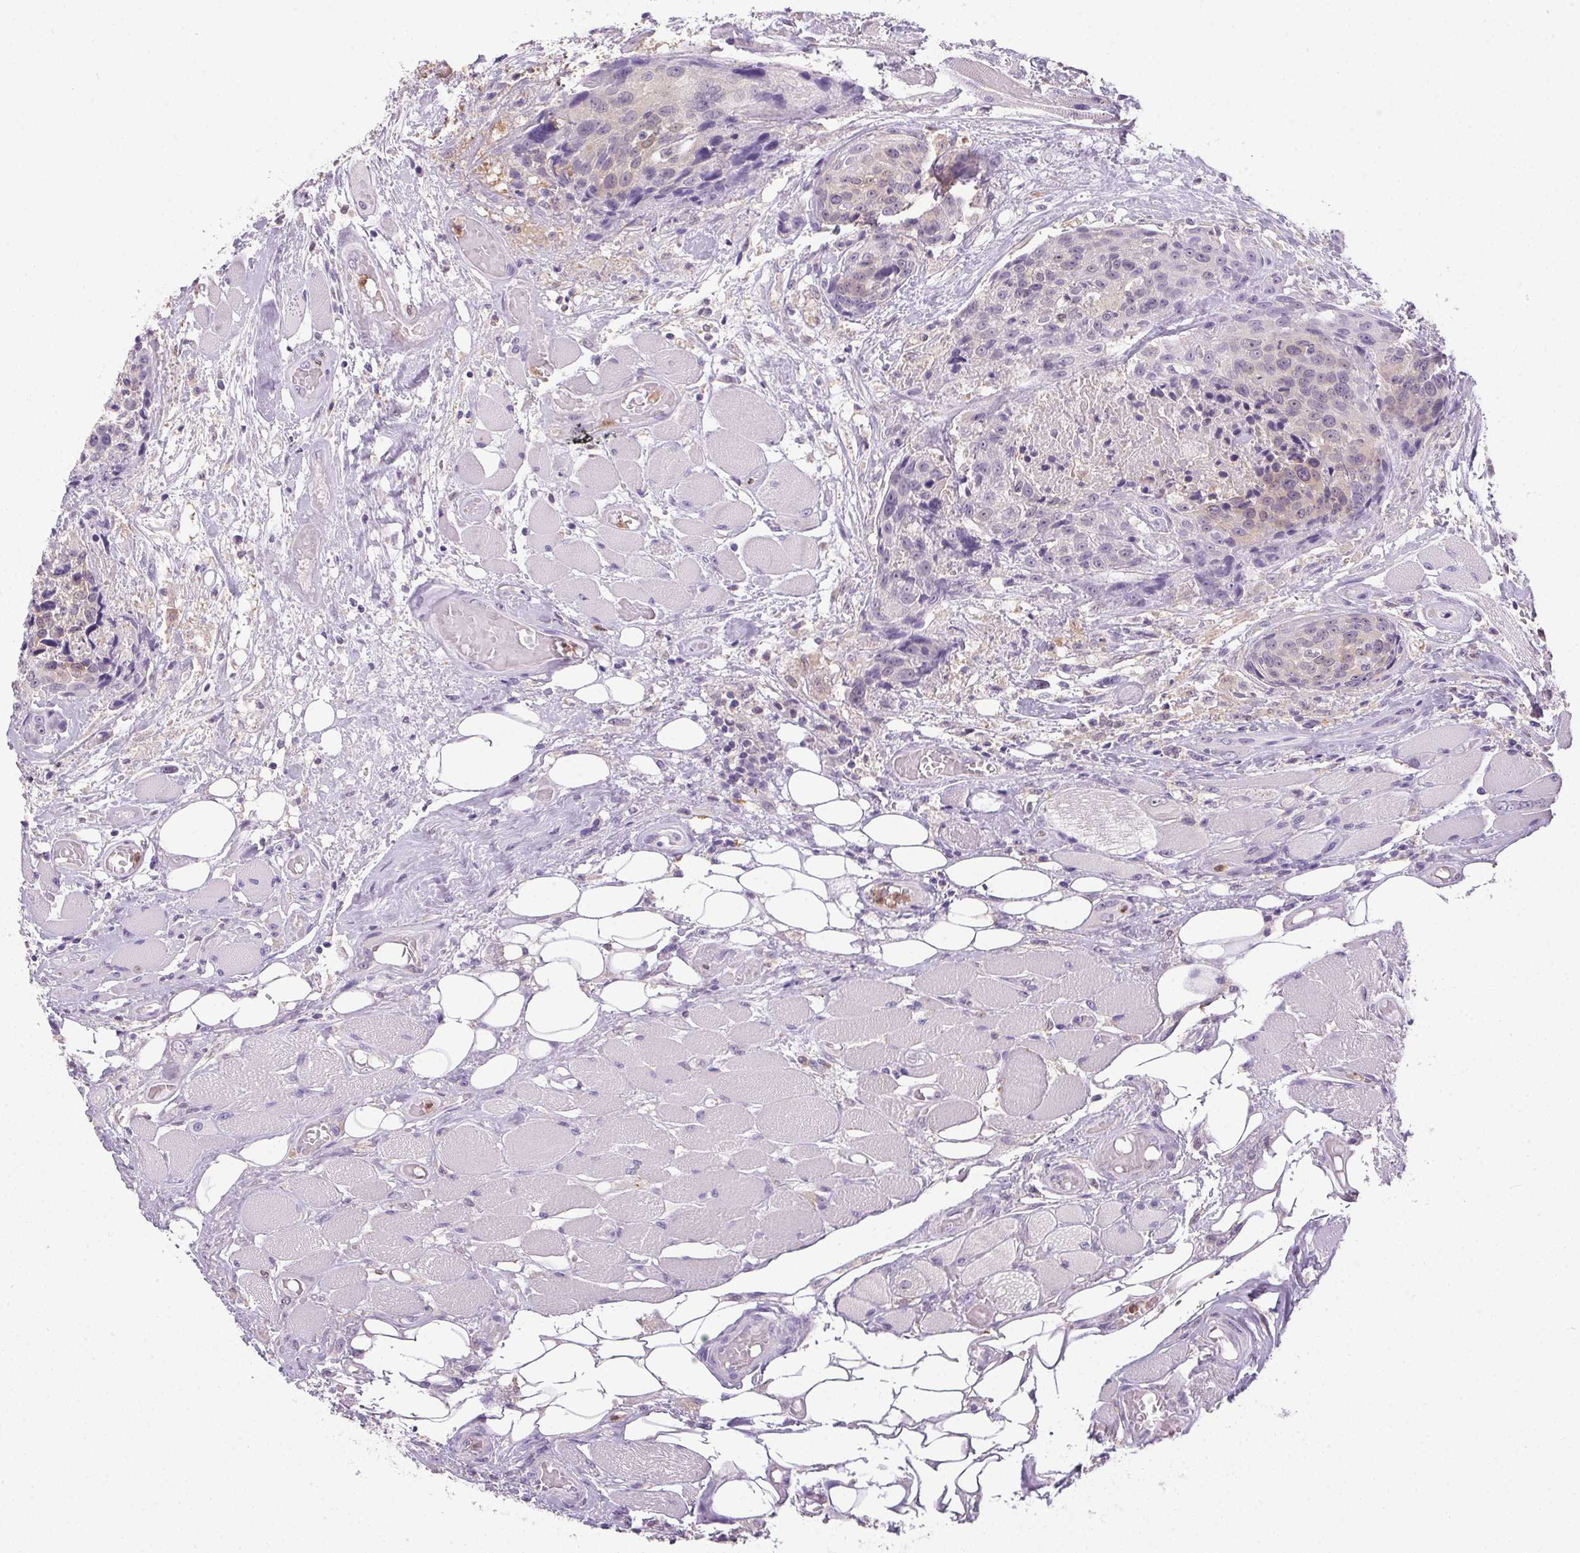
{"staining": {"intensity": "negative", "quantity": "none", "location": "none"}, "tissue": "head and neck cancer", "cell_type": "Tumor cells", "image_type": "cancer", "snomed": [{"axis": "morphology", "description": "Squamous cell carcinoma, NOS"}, {"axis": "topography", "description": "Oral tissue"}, {"axis": "topography", "description": "Head-Neck"}], "caption": "Histopathology image shows no protein positivity in tumor cells of head and neck cancer tissue. (DAB IHC with hematoxylin counter stain).", "gene": "DNAJC5G", "patient": {"sex": "male", "age": 64}}